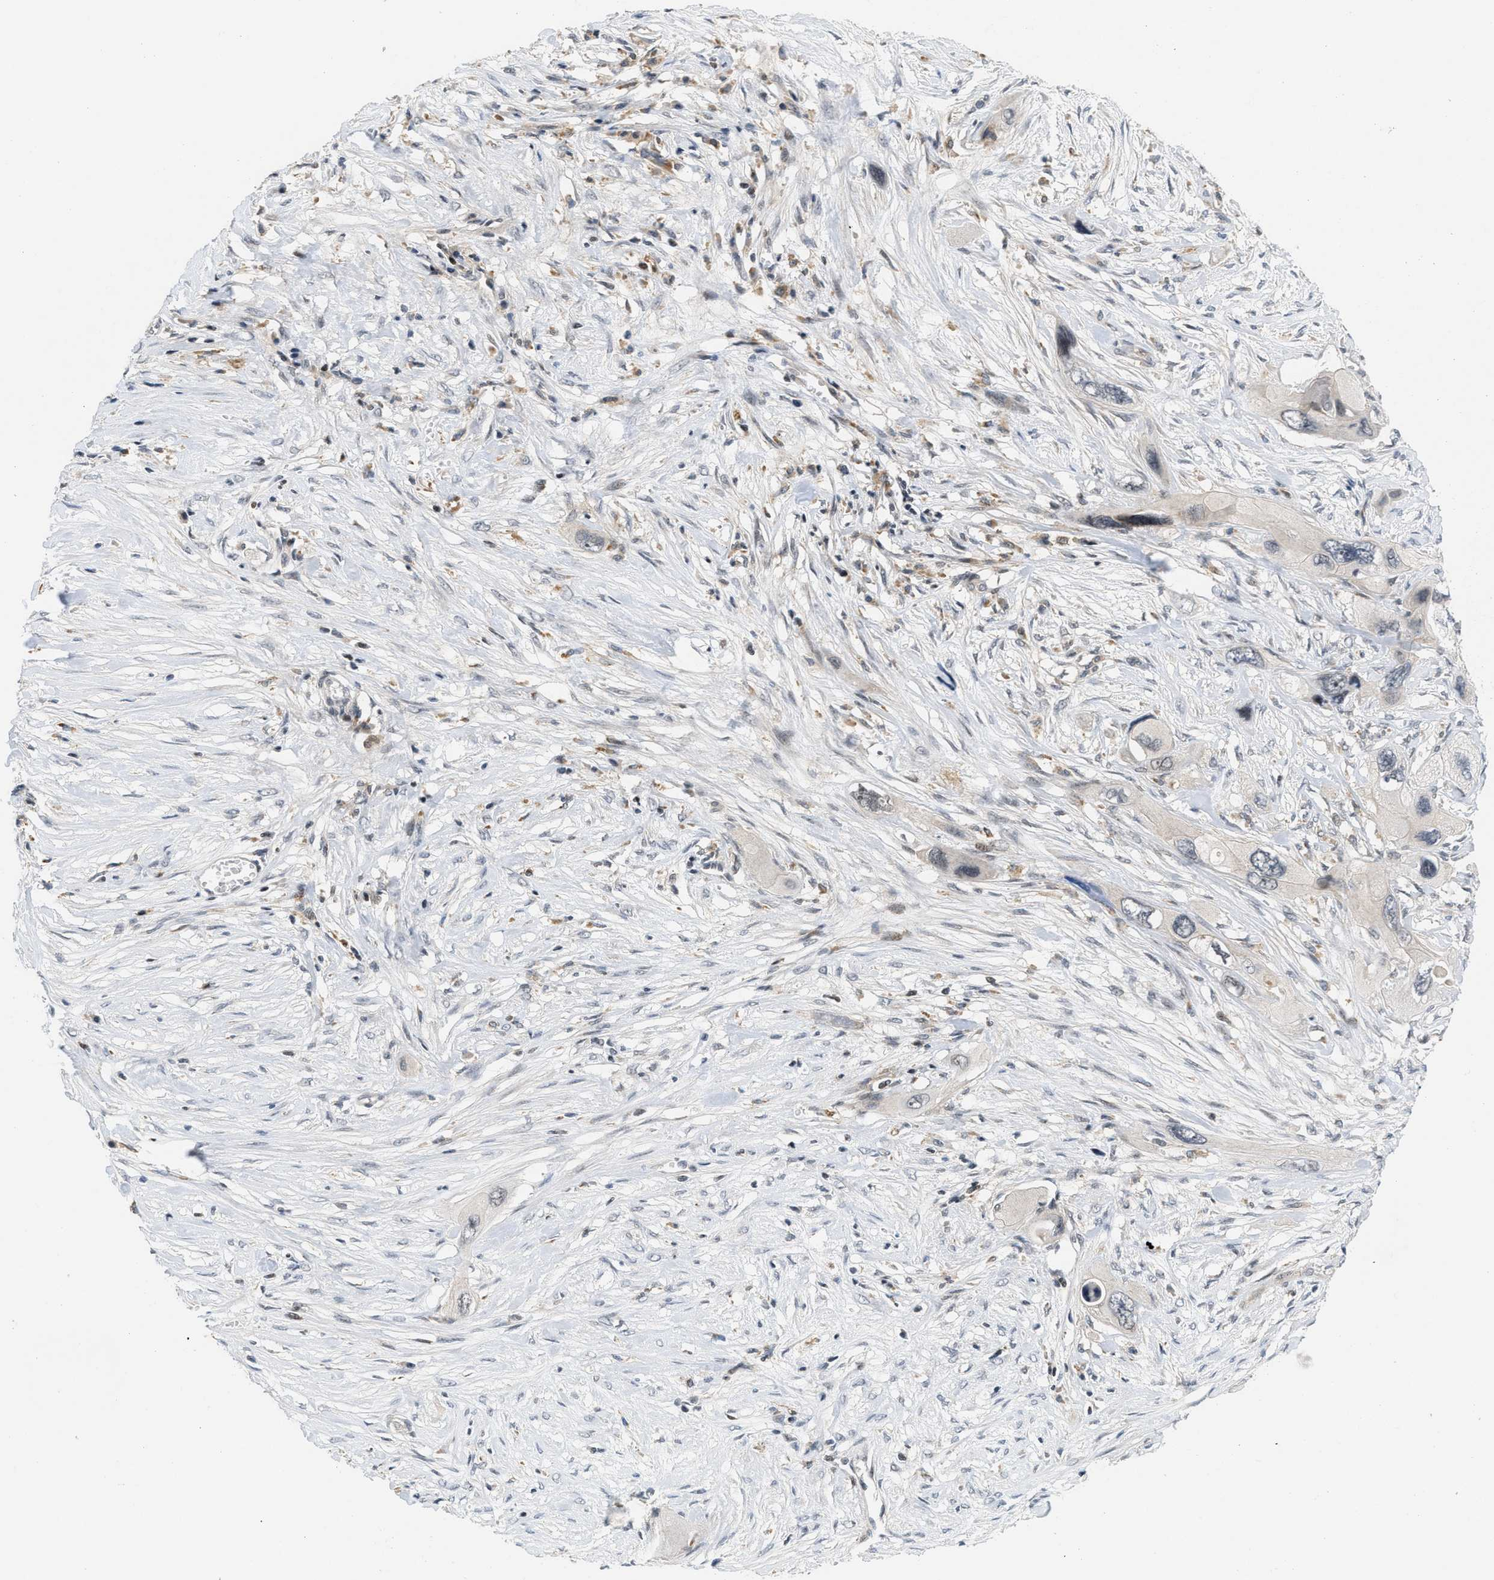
{"staining": {"intensity": "negative", "quantity": "none", "location": "none"}, "tissue": "pancreatic cancer", "cell_type": "Tumor cells", "image_type": "cancer", "snomed": [{"axis": "morphology", "description": "Adenocarcinoma, NOS"}, {"axis": "topography", "description": "Pancreas"}], "caption": "Immunohistochemical staining of pancreatic cancer reveals no significant positivity in tumor cells.", "gene": "ING1", "patient": {"sex": "male", "age": 73}}